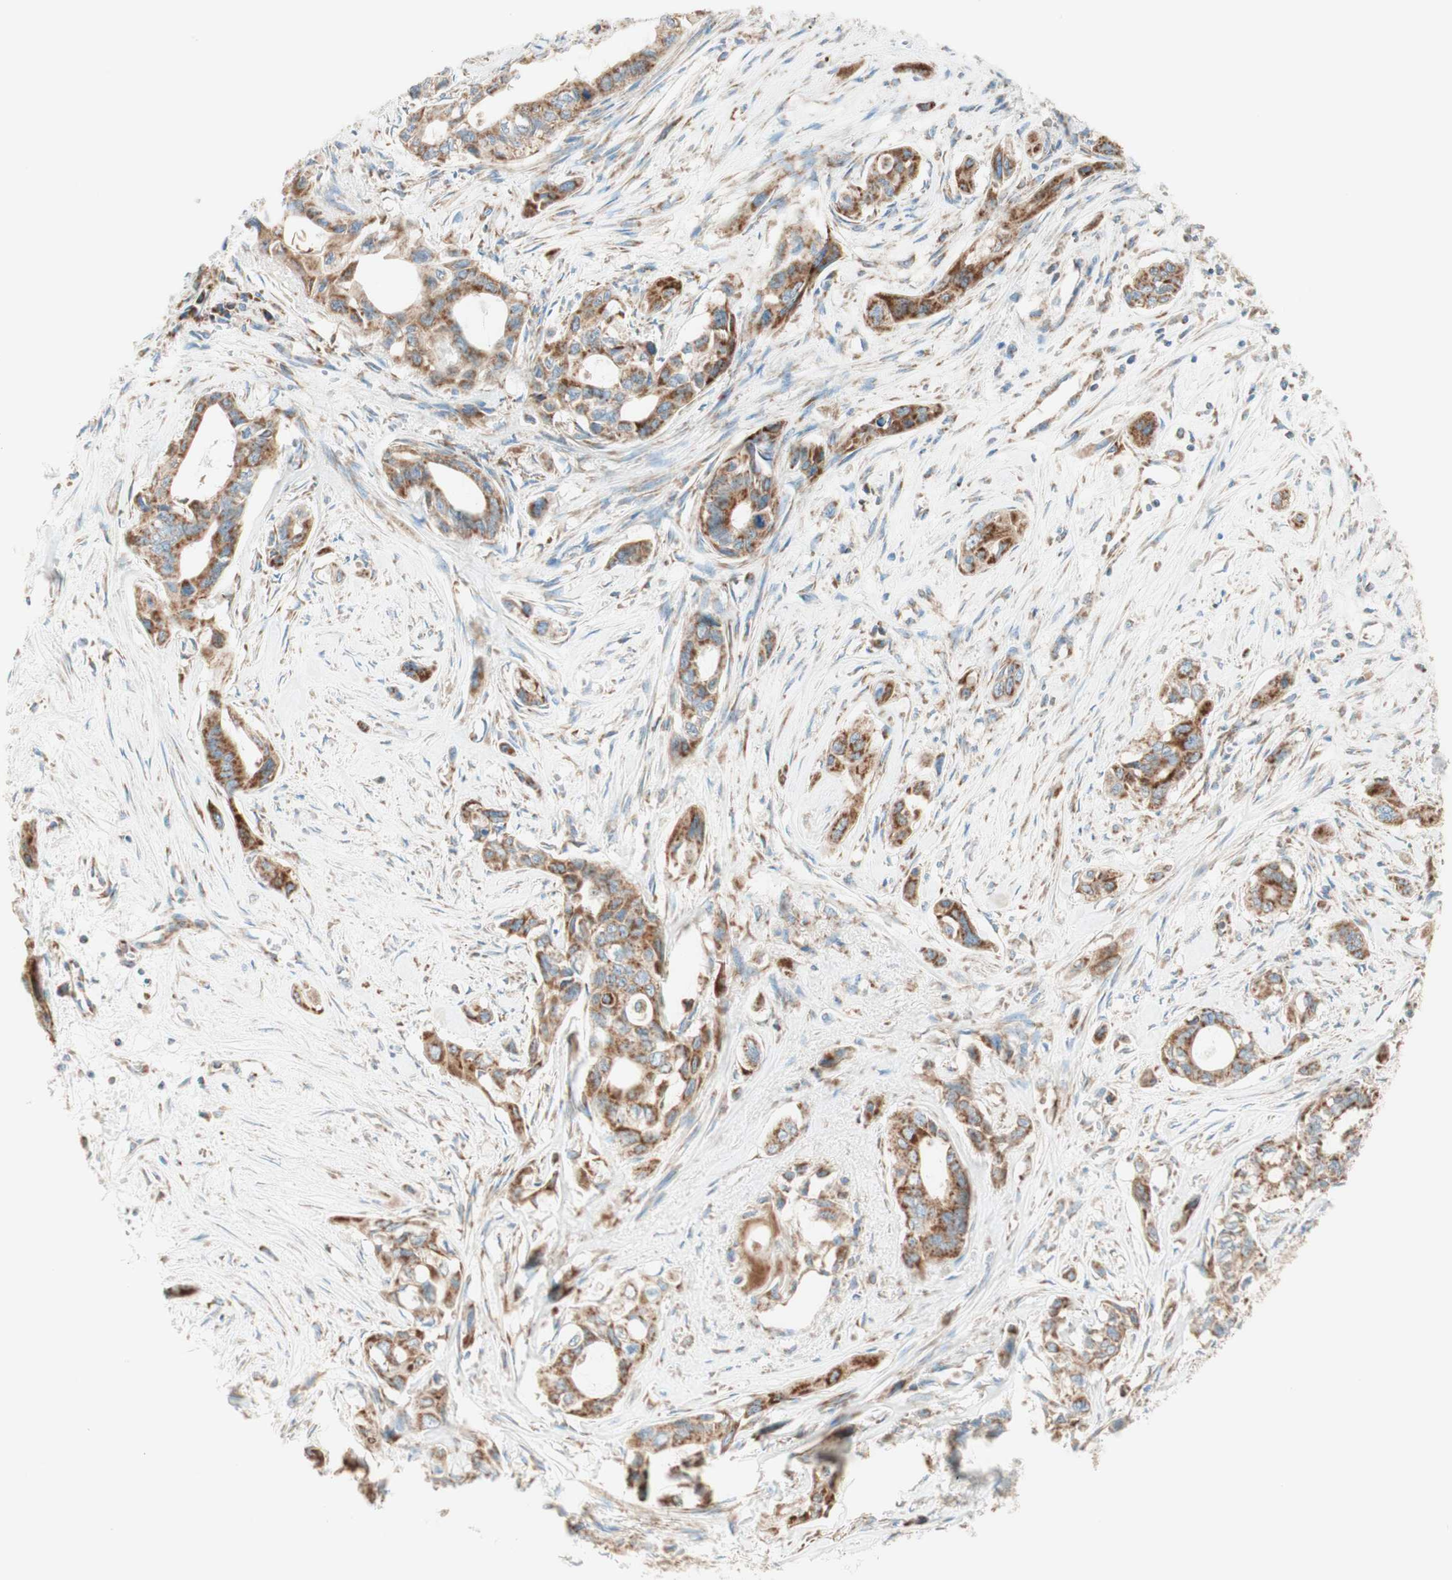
{"staining": {"intensity": "strong", "quantity": ">75%", "location": "cytoplasmic/membranous"}, "tissue": "pancreatic cancer", "cell_type": "Tumor cells", "image_type": "cancer", "snomed": [{"axis": "morphology", "description": "Adenocarcinoma, NOS"}, {"axis": "topography", "description": "Pancreas"}], "caption": "Pancreatic adenocarcinoma stained with immunohistochemistry (IHC) exhibits strong cytoplasmic/membranous expression in approximately >75% of tumor cells.", "gene": "TOMM20", "patient": {"sex": "male", "age": 73}}